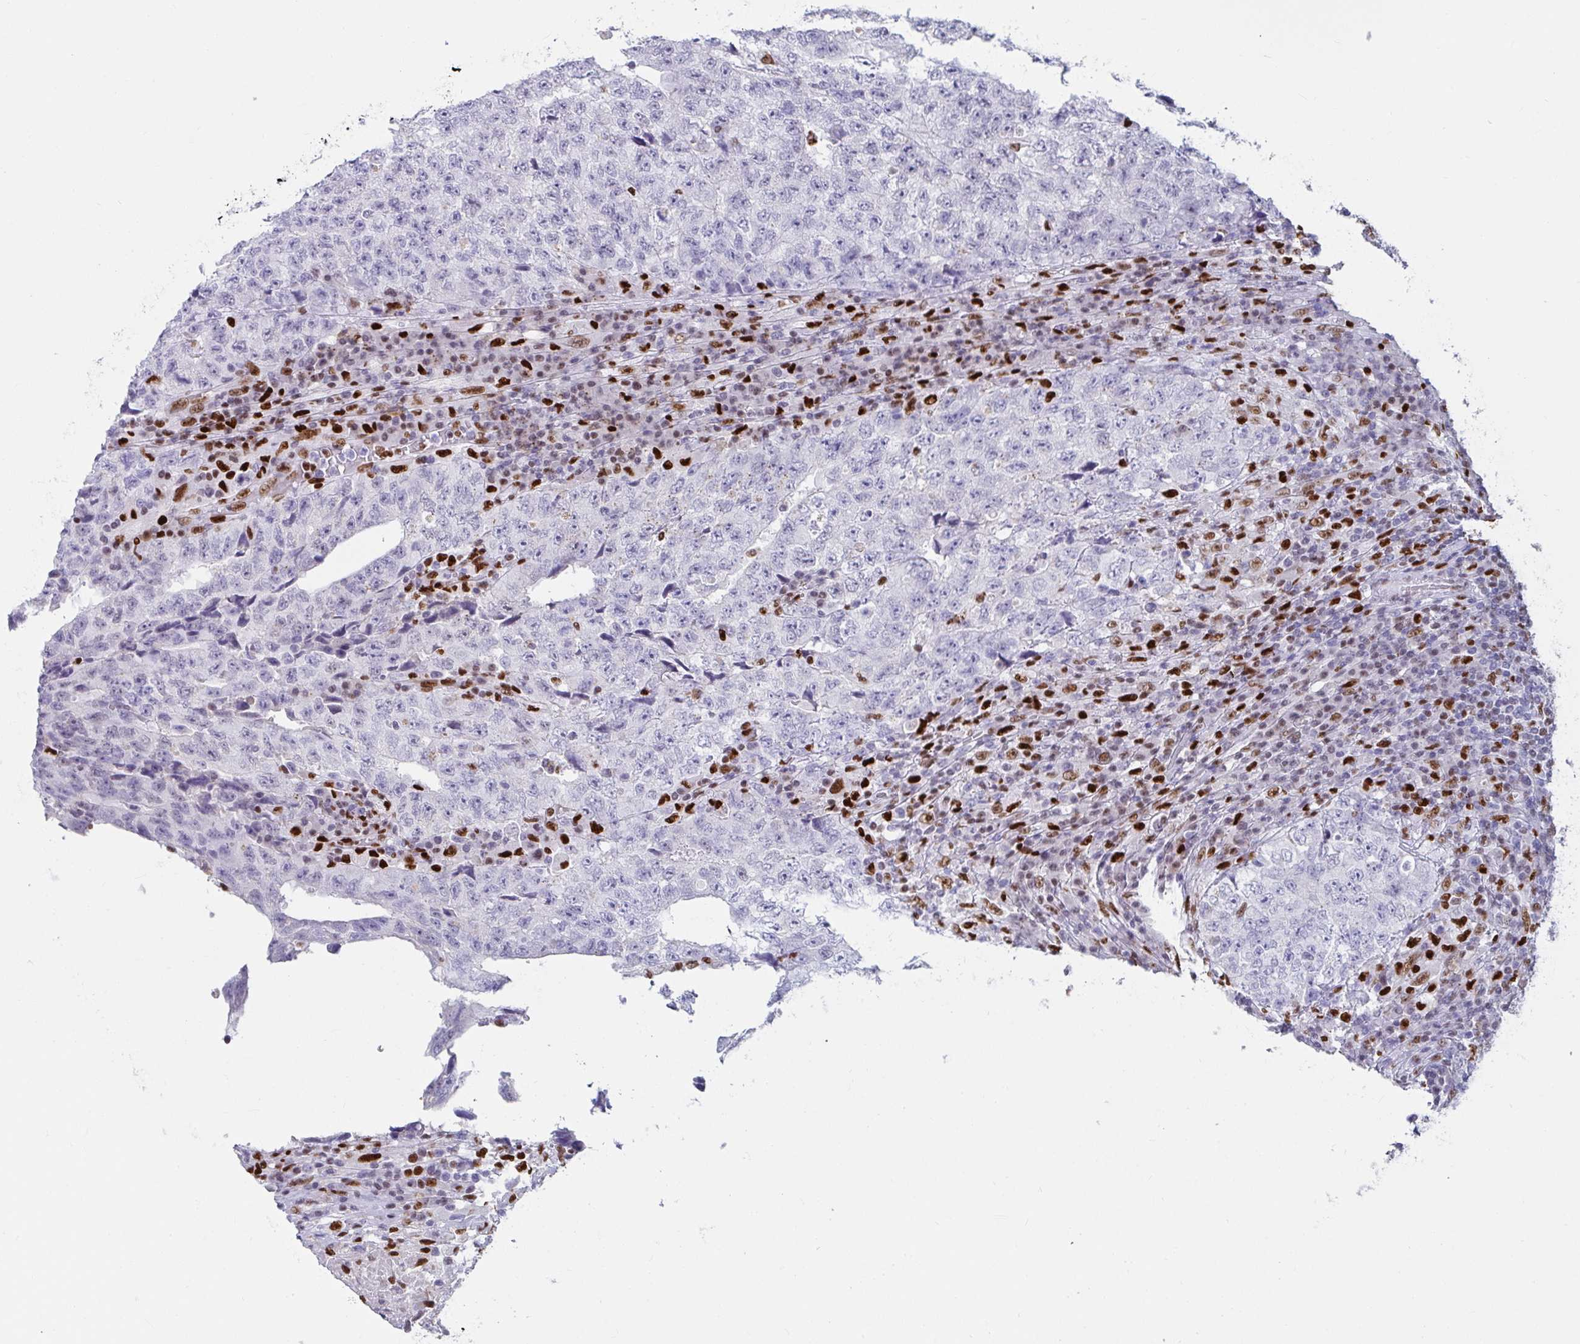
{"staining": {"intensity": "negative", "quantity": "none", "location": "none"}, "tissue": "testis cancer", "cell_type": "Tumor cells", "image_type": "cancer", "snomed": [{"axis": "morphology", "description": "Necrosis, NOS"}, {"axis": "morphology", "description": "Carcinoma, Embryonal, NOS"}, {"axis": "topography", "description": "Testis"}], "caption": "Testis embryonal carcinoma stained for a protein using IHC exhibits no expression tumor cells.", "gene": "ZNF586", "patient": {"sex": "male", "age": 19}}